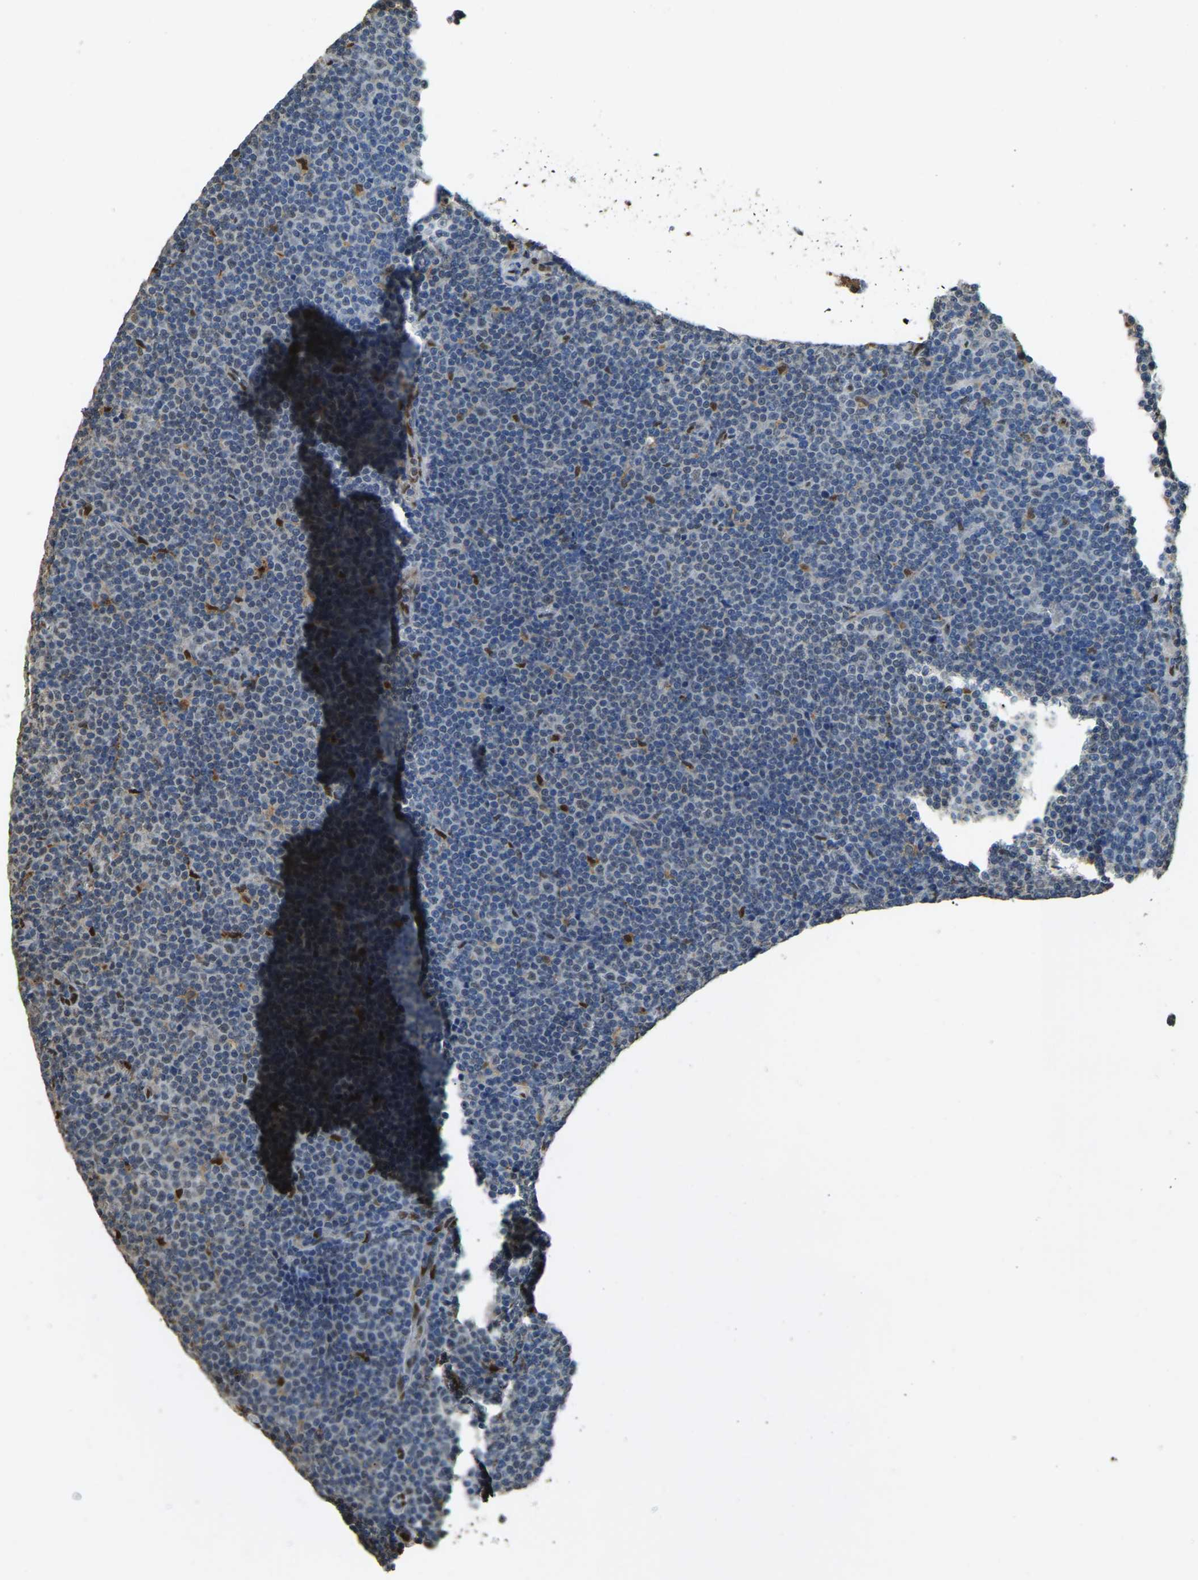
{"staining": {"intensity": "weak", "quantity": "<25%", "location": "nuclear"}, "tissue": "lymphoma", "cell_type": "Tumor cells", "image_type": "cancer", "snomed": [{"axis": "morphology", "description": "Malignant lymphoma, non-Hodgkin's type, Low grade"}, {"axis": "topography", "description": "Lymph node"}], "caption": "There is no significant expression in tumor cells of lymphoma.", "gene": "NANS", "patient": {"sex": "female", "age": 67}}